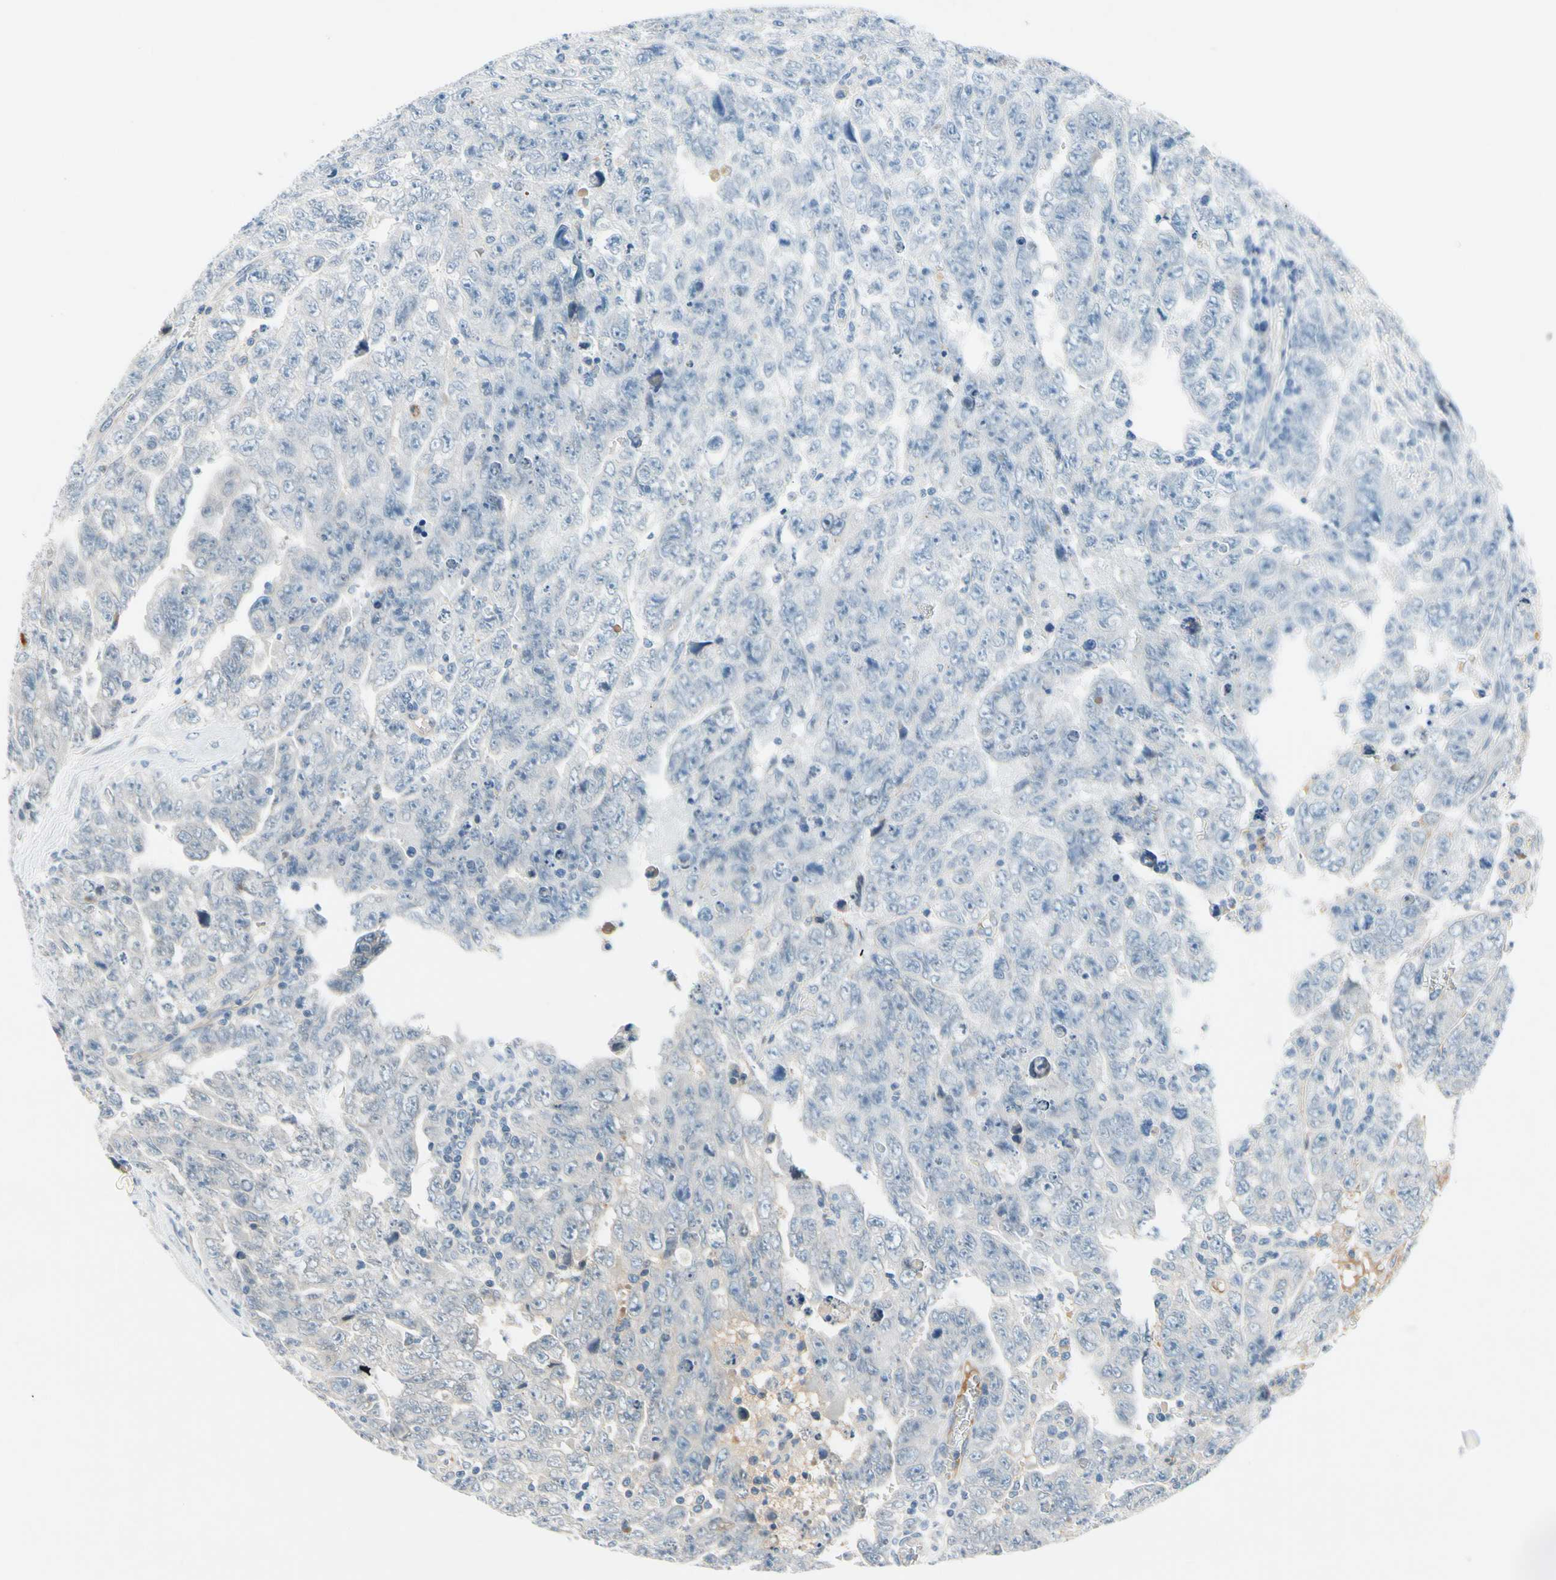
{"staining": {"intensity": "negative", "quantity": "none", "location": "none"}, "tissue": "testis cancer", "cell_type": "Tumor cells", "image_type": "cancer", "snomed": [{"axis": "morphology", "description": "Carcinoma, Embryonal, NOS"}, {"axis": "topography", "description": "Testis"}], "caption": "Testis embryonal carcinoma was stained to show a protein in brown. There is no significant staining in tumor cells.", "gene": "CNDP1", "patient": {"sex": "male", "age": 28}}